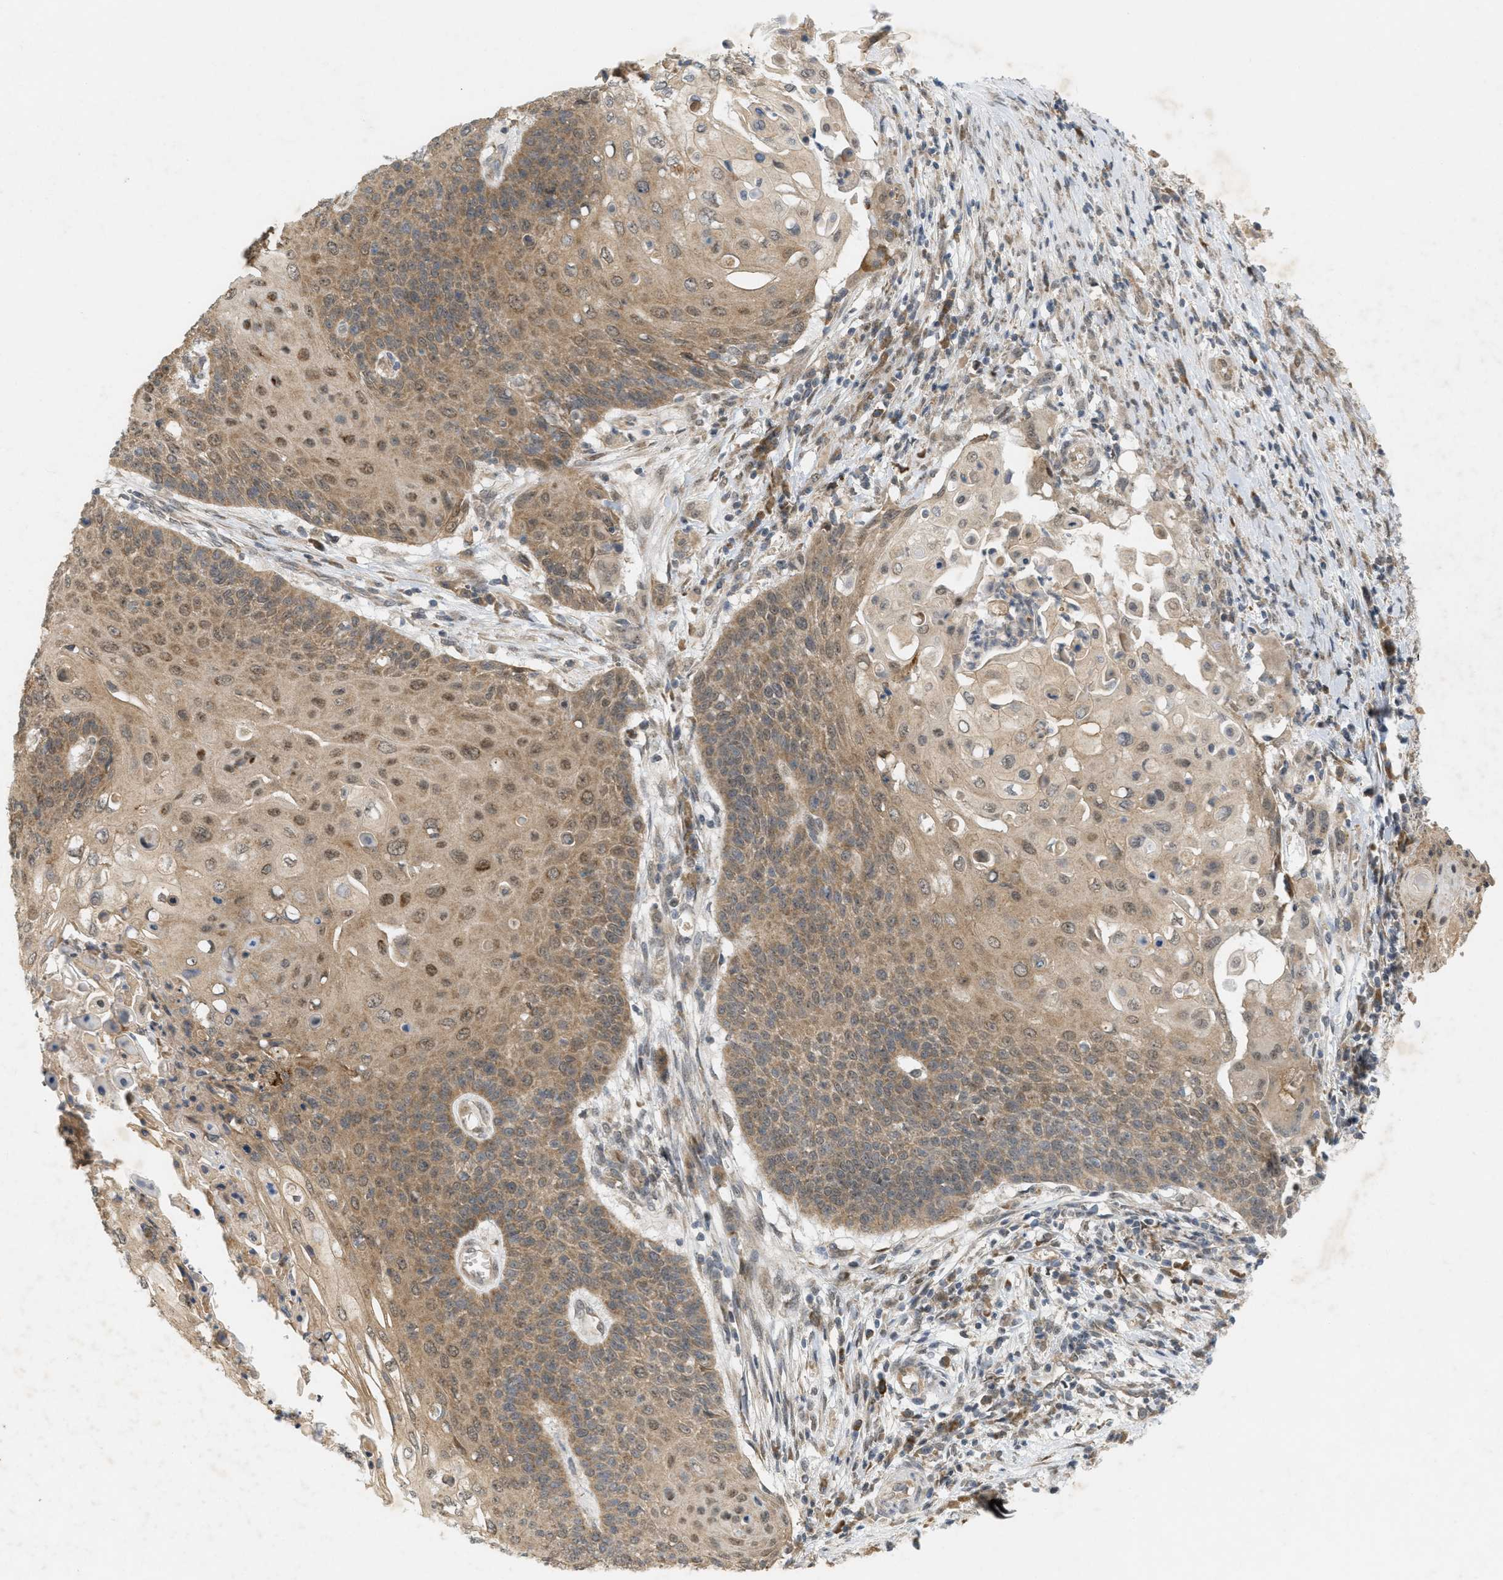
{"staining": {"intensity": "moderate", "quantity": "25%-75%", "location": "cytoplasmic/membranous,nuclear"}, "tissue": "cervical cancer", "cell_type": "Tumor cells", "image_type": "cancer", "snomed": [{"axis": "morphology", "description": "Squamous cell carcinoma, NOS"}, {"axis": "topography", "description": "Cervix"}], "caption": "Immunohistochemical staining of cervical squamous cell carcinoma demonstrates medium levels of moderate cytoplasmic/membranous and nuclear protein expression in approximately 25%-75% of tumor cells.", "gene": "PRKD1", "patient": {"sex": "female", "age": 39}}